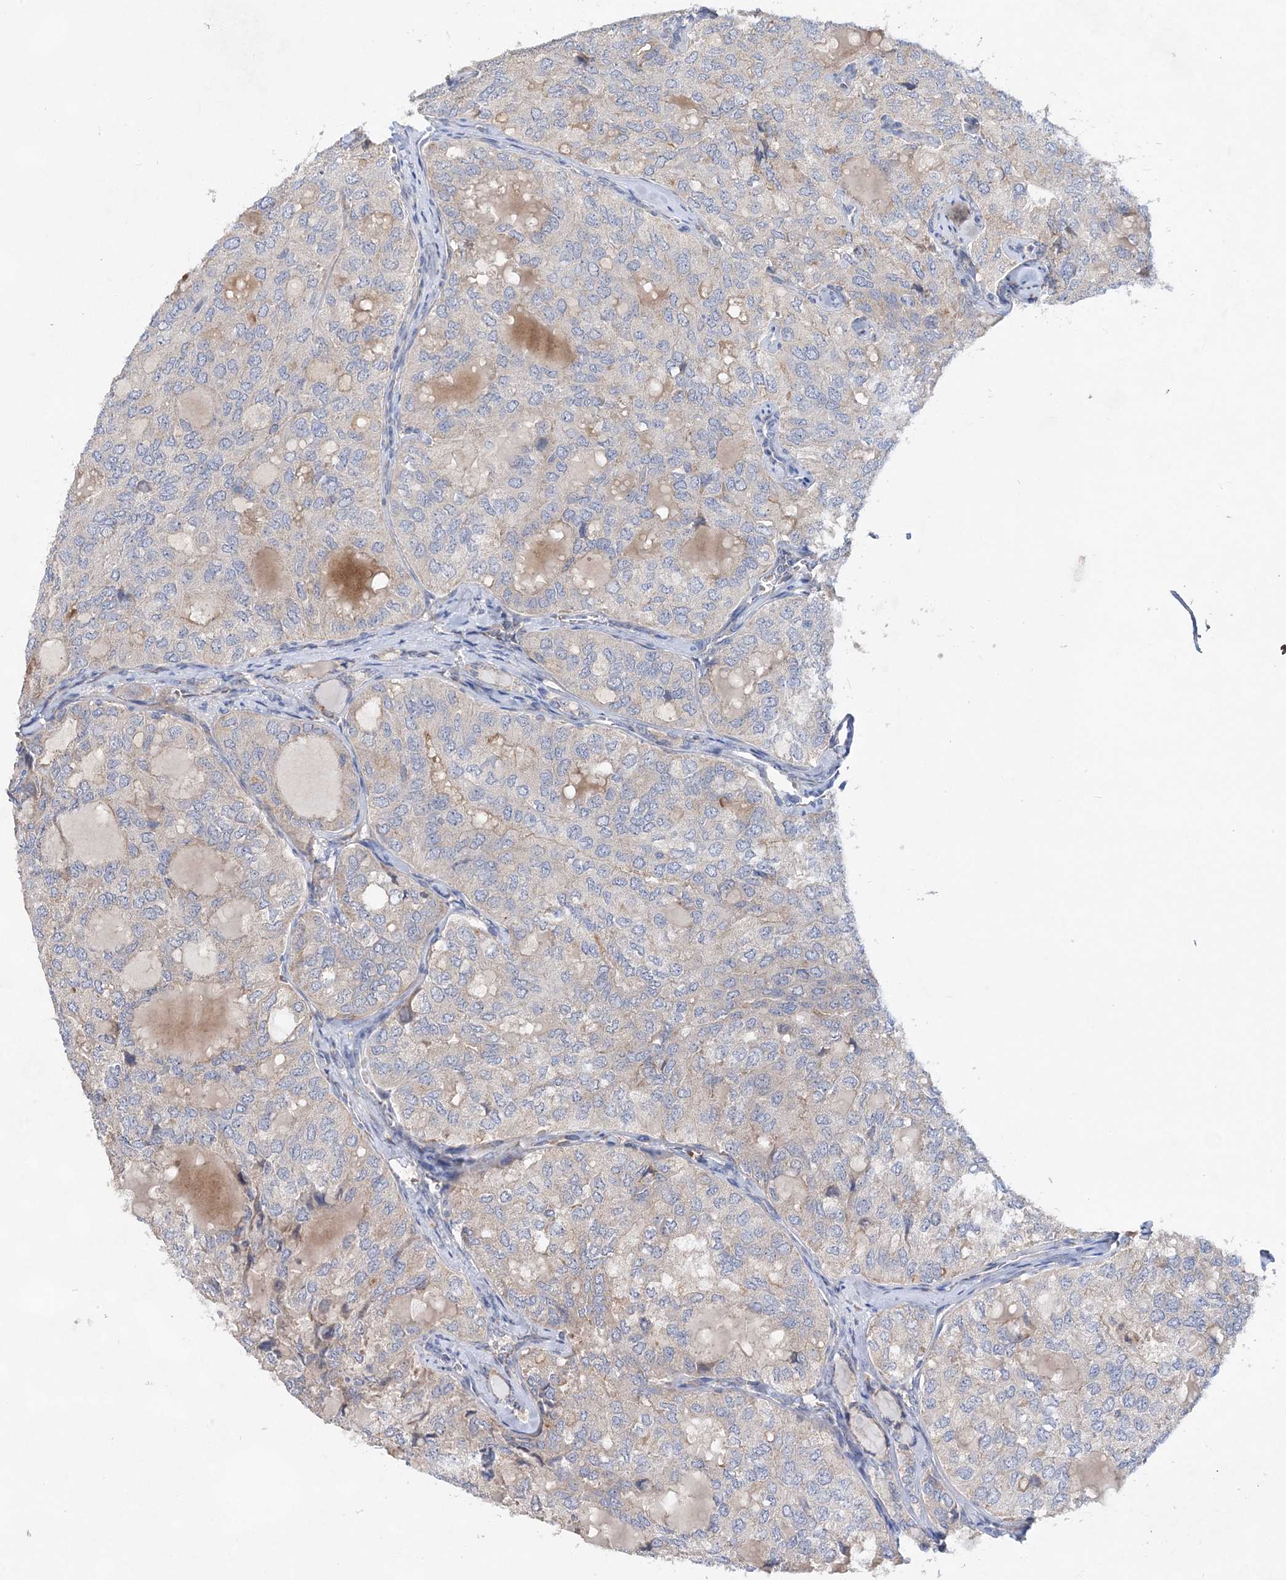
{"staining": {"intensity": "negative", "quantity": "none", "location": "none"}, "tissue": "thyroid cancer", "cell_type": "Tumor cells", "image_type": "cancer", "snomed": [{"axis": "morphology", "description": "Follicular adenoma carcinoma, NOS"}, {"axis": "topography", "description": "Thyroid gland"}], "caption": "An immunohistochemistry (IHC) micrograph of thyroid cancer (follicular adenoma carcinoma) is shown. There is no staining in tumor cells of thyroid cancer (follicular adenoma carcinoma).", "gene": "TRAPPC13", "patient": {"sex": "male", "age": 75}}